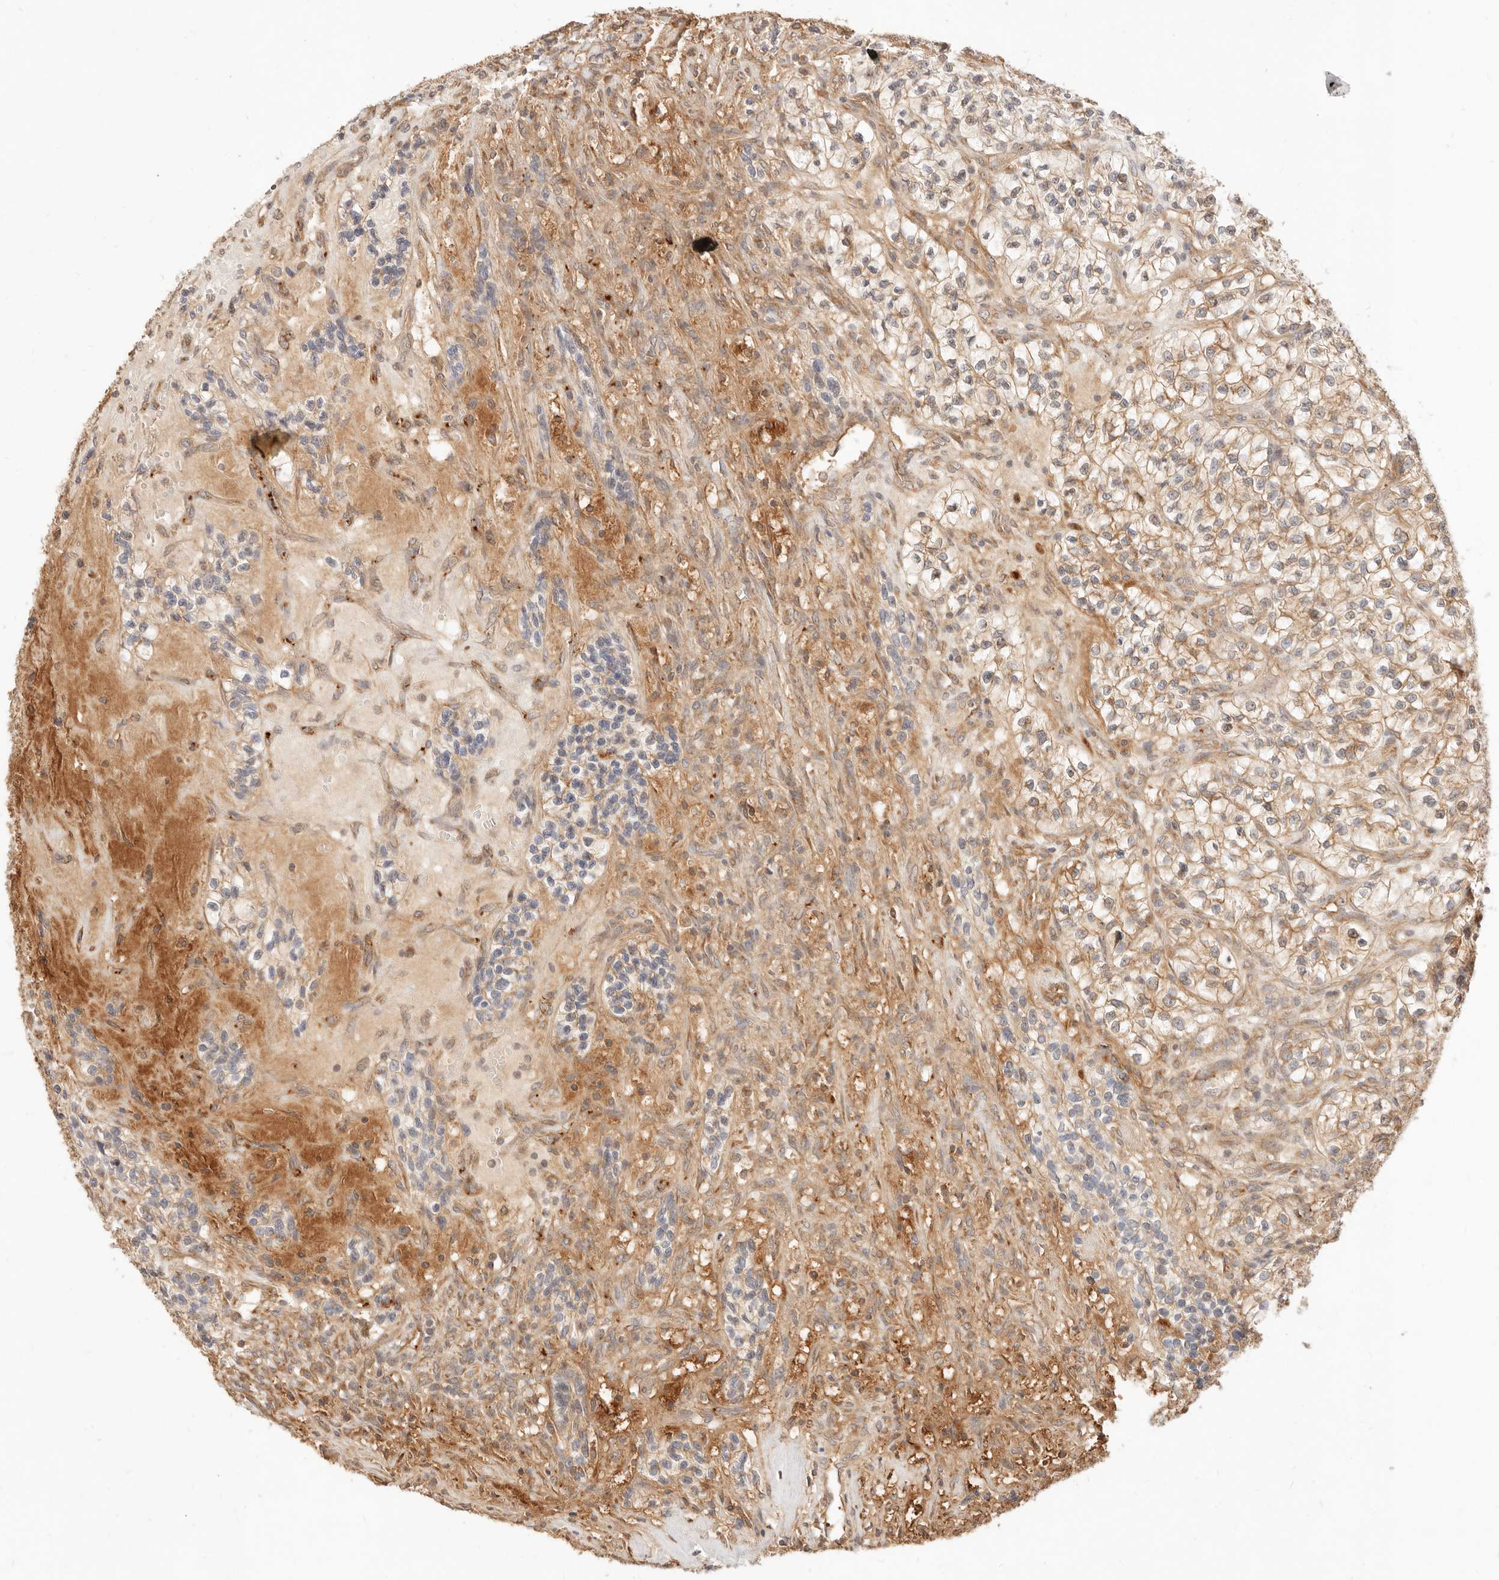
{"staining": {"intensity": "moderate", "quantity": ">75%", "location": "cytoplasmic/membranous"}, "tissue": "renal cancer", "cell_type": "Tumor cells", "image_type": "cancer", "snomed": [{"axis": "morphology", "description": "Adenocarcinoma, NOS"}, {"axis": "topography", "description": "Kidney"}], "caption": "Immunohistochemical staining of human renal adenocarcinoma exhibits moderate cytoplasmic/membranous protein expression in about >75% of tumor cells.", "gene": "UBXN10", "patient": {"sex": "female", "age": 57}}